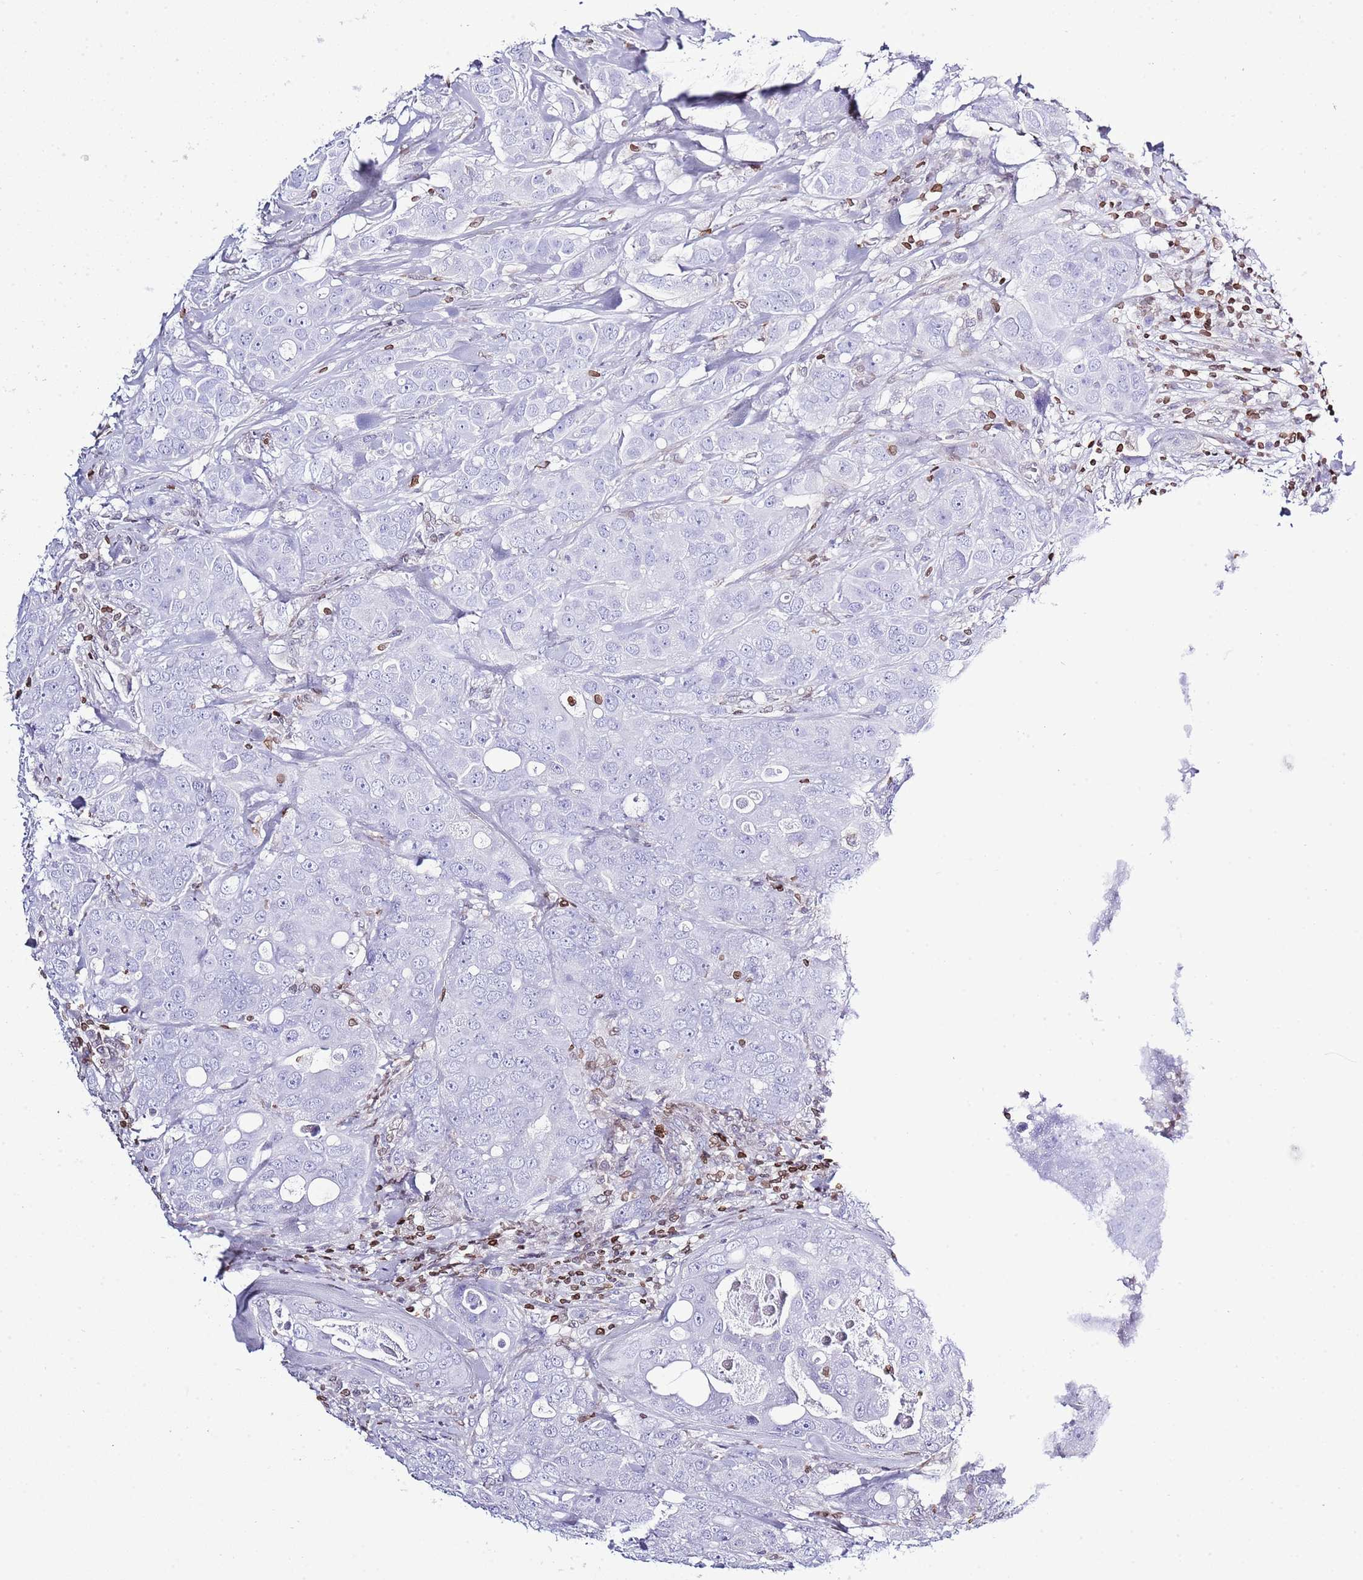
{"staining": {"intensity": "negative", "quantity": "none", "location": "none"}, "tissue": "breast cancer", "cell_type": "Tumor cells", "image_type": "cancer", "snomed": [{"axis": "morphology", "description": "Duct carcinoma"}, {"axis": "topography", "description": "Breast"}], "caption": "Infiltrating ductal carcinoma (breast) was stained to show a protein in brown. There is no significant expression in tumor cells.", "gene": "LBR", "patient": {"sex": "female", "age": 43}}